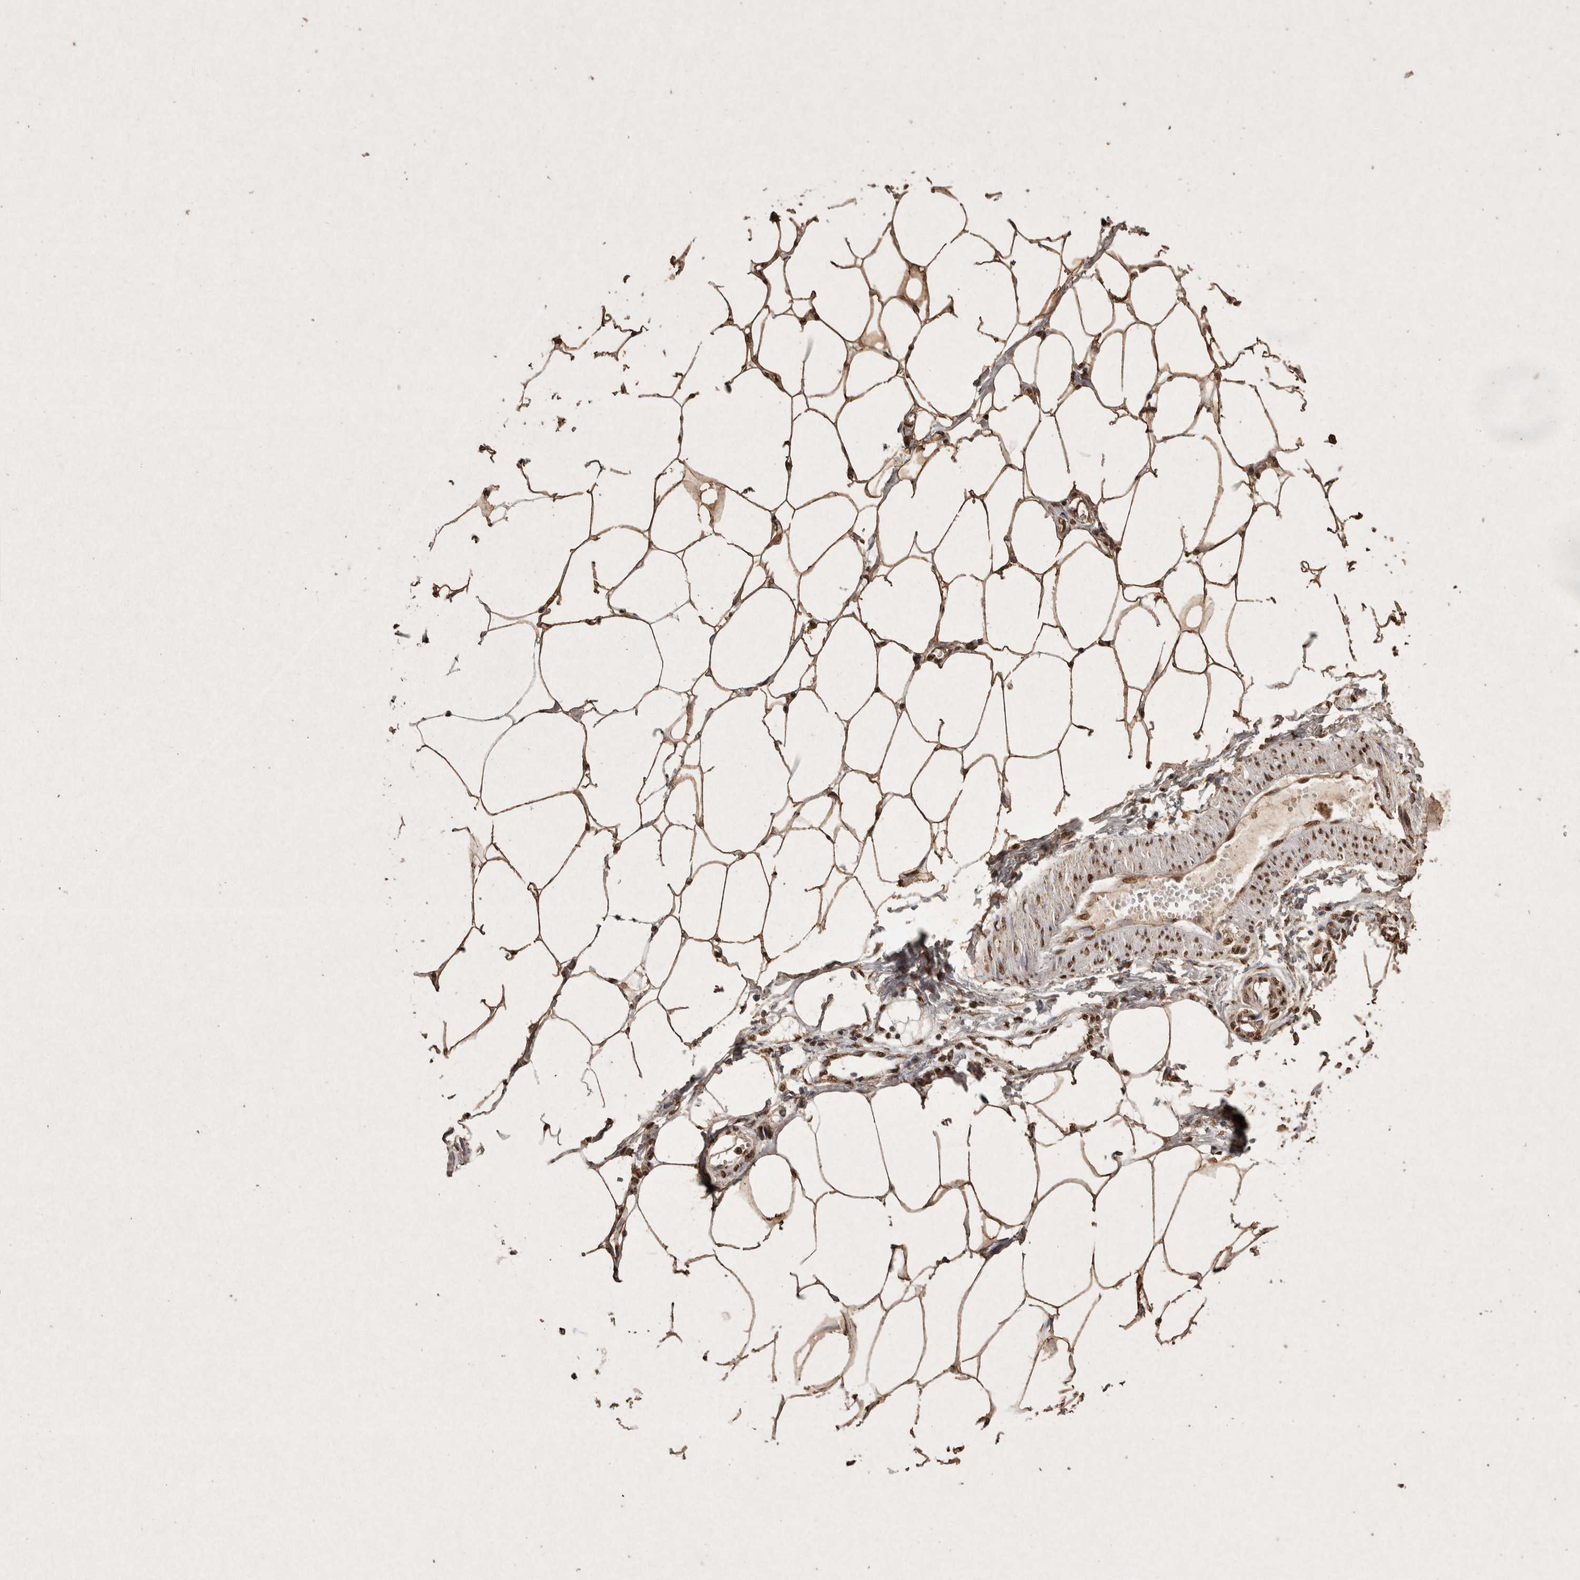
{"staining": {"intensity": "moderate", "quantity": ">75%", "location": "cytoplasmic/membranous,nuclear"}, "tissue": "adipose tissue", "cell_type": "Adipocytes", "image_type": "normal", "snomed": [{"axis": "morphology", "description": "Normal tissue, NOS"}, {"axis": "morphology", "description": "Adenocarcinoma, NOS"}, {"axis": "topography", "description": "Colon"}, {"axis": "topography", "description": "Peripheral nerve tissue"}], "caption": "Immunohistochemistry (IHC) of benign human adipose tissue reveals medium levels of moderate cytoplasmic/membranous,nuclear expression in approximately >75% of adipocytes. The protein of interest is shown in brown color, while the nuclei are stained blue.", "gene": "FSTL3", "patient": {"sex": "male", "age": 14}}